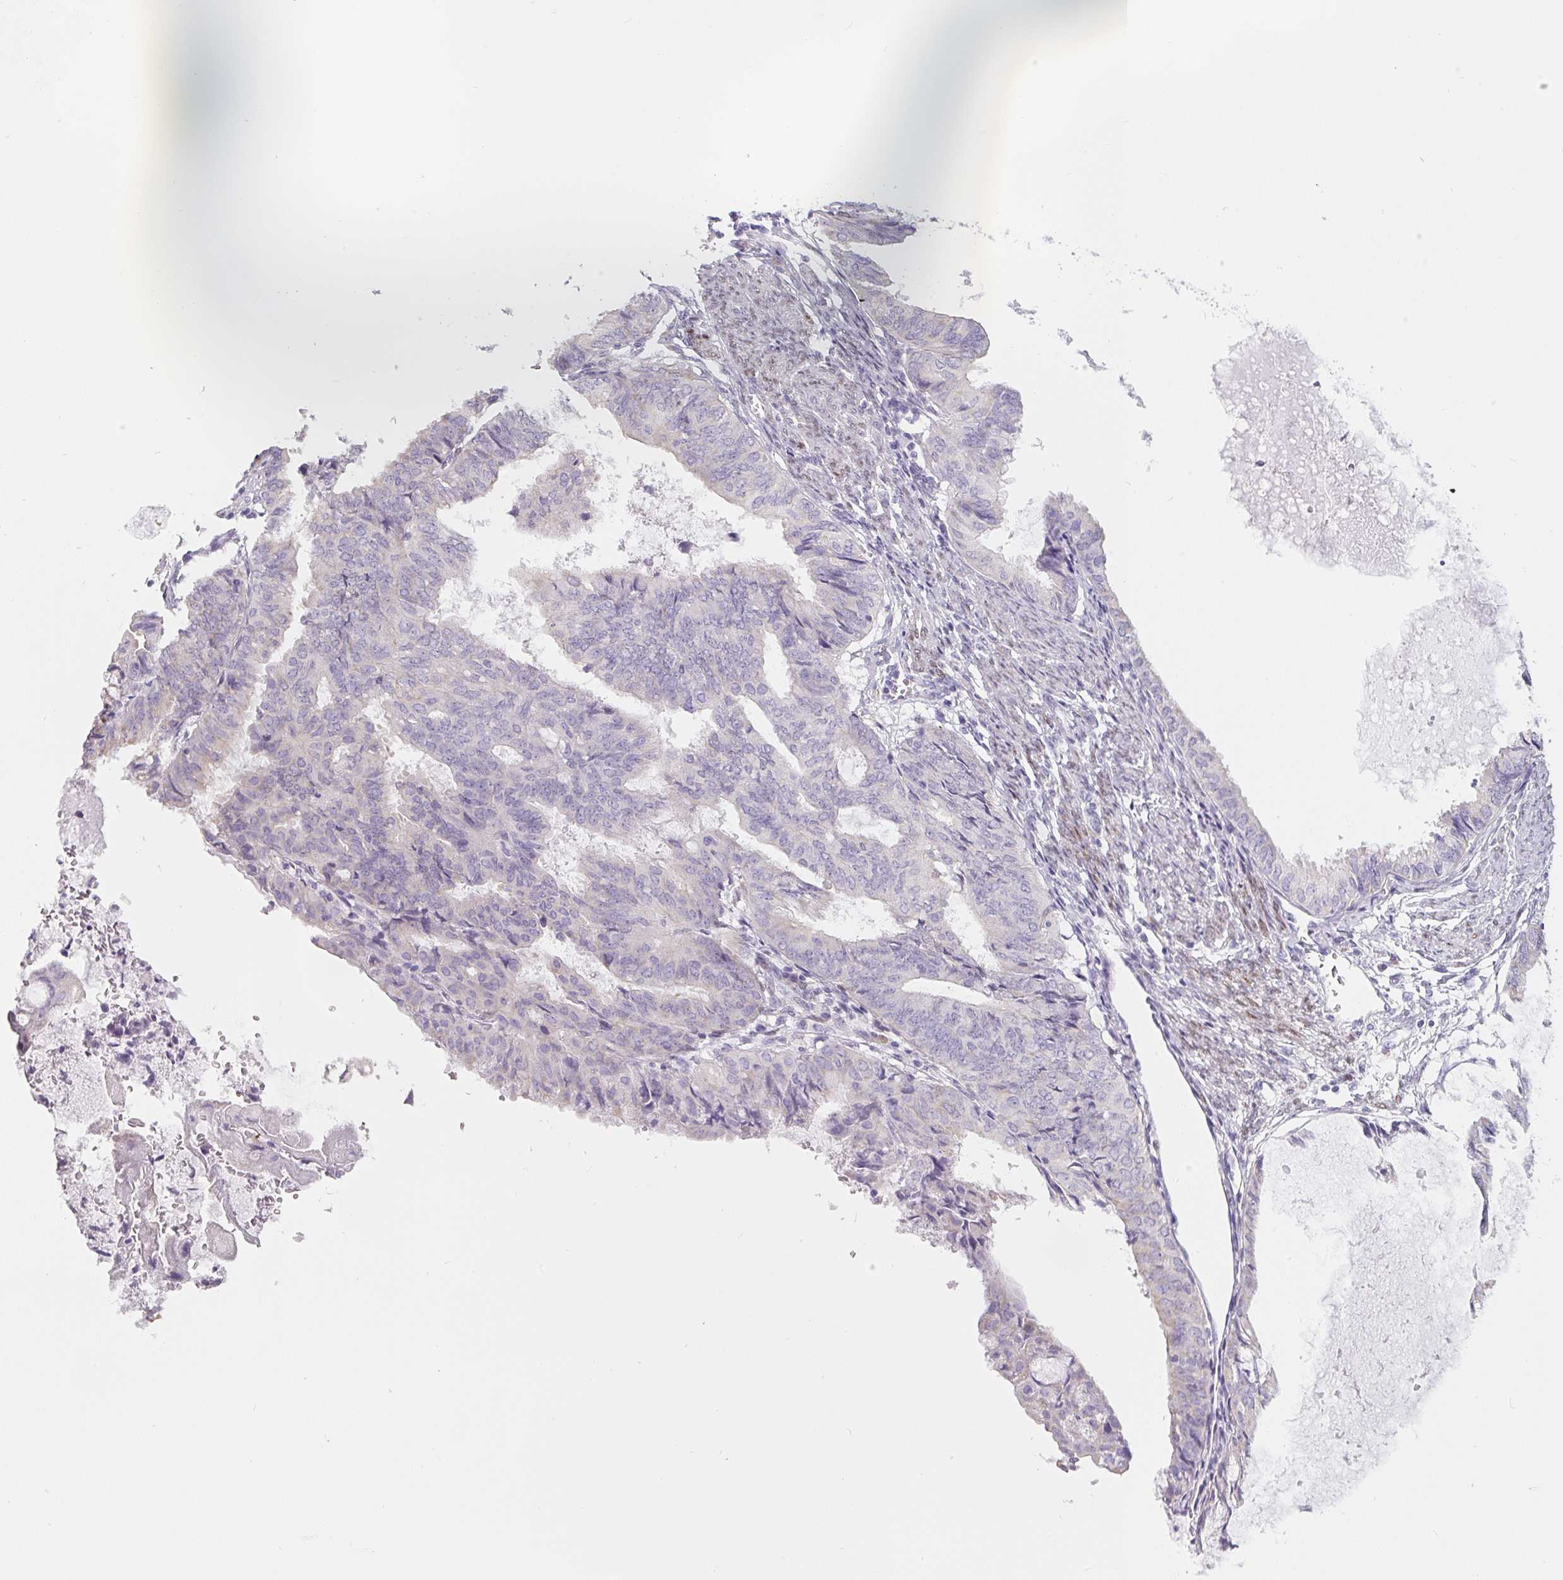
{"staining": {"intensity": "negative", "quantity": "none", "location": "none"}, "tissue": "endometrial cancer", "cell_type": "Tumor cells", "image_type": "cancer", "snomed": [{"axis": "morphology", "description": "Adenocarcinoma, NOS"}, {"axis": "topography", "description": "Endometrium"}], "caption": "High magnification brightfield microscopy of endometrial cancer stained with DAB (brown) and counterstained with hematoxylin (blue): tumor cells show no significant positivity.", "gene": "PWWP3B", "patient": {"sex": "female", "age": 86}}